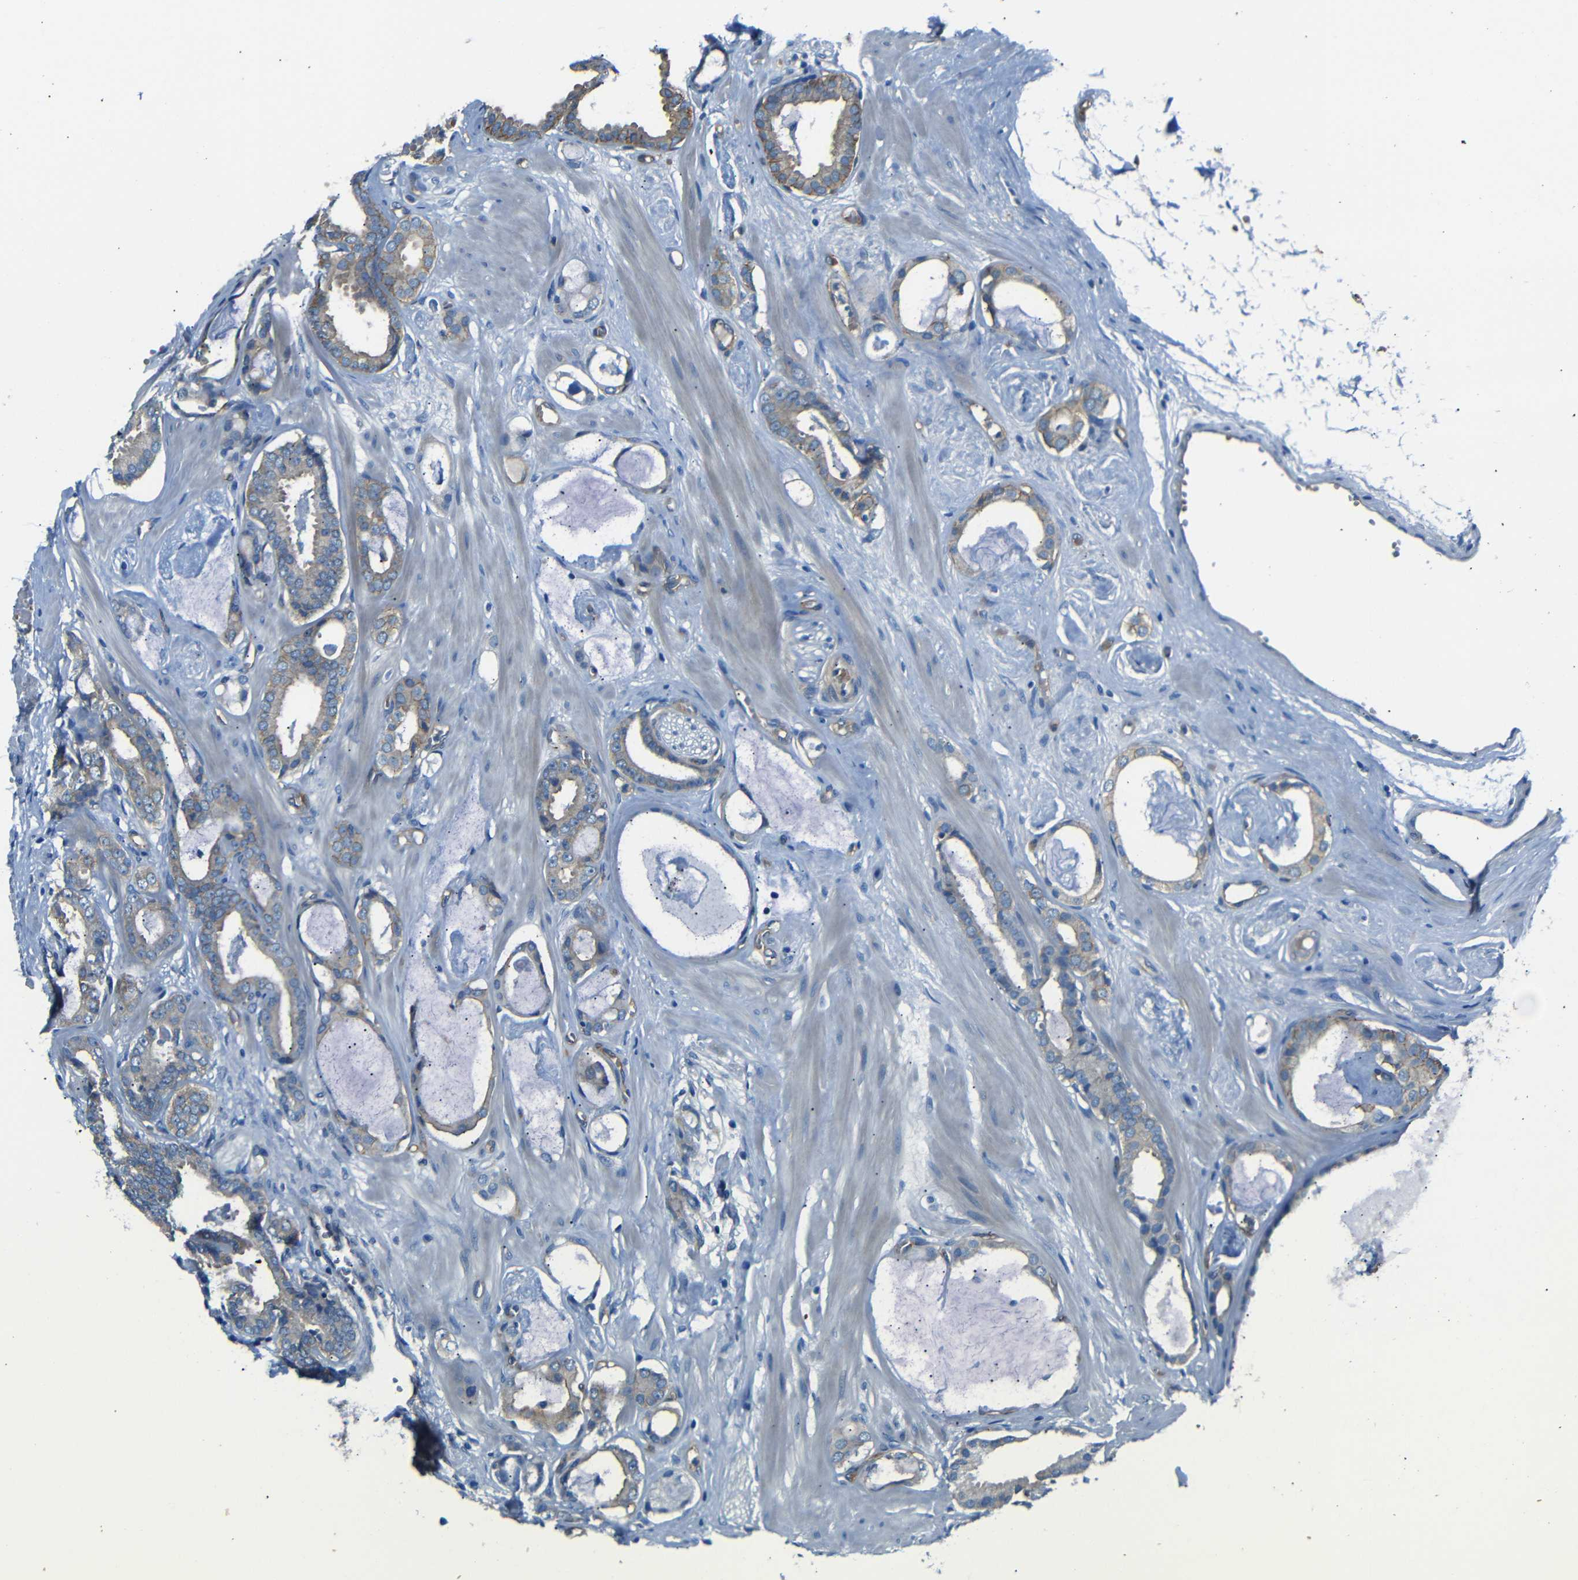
{"staining": {"intensity": "weak", "quantity": ">75%", "location": "cytoplasmic/membranous"}, "tissue": "prostate cancer", "cell_type": "Tumor cells", "image_type": "cancer", "snomed": [{"axis": "morphology", "description": "Adenocarcinoma, Low grade"}, {"axis": "topography", "description": "Prostate"}], "caption": "A photomicrograph showing weak cytoplasmic/membranous staining in about >75% of tumor cells in prostate adenocarcinoma (low-grade), as visualized by brown immunohistochemical staining.", "gene": "MYO1B", "patient": {"sex": "male", "age": 53}}